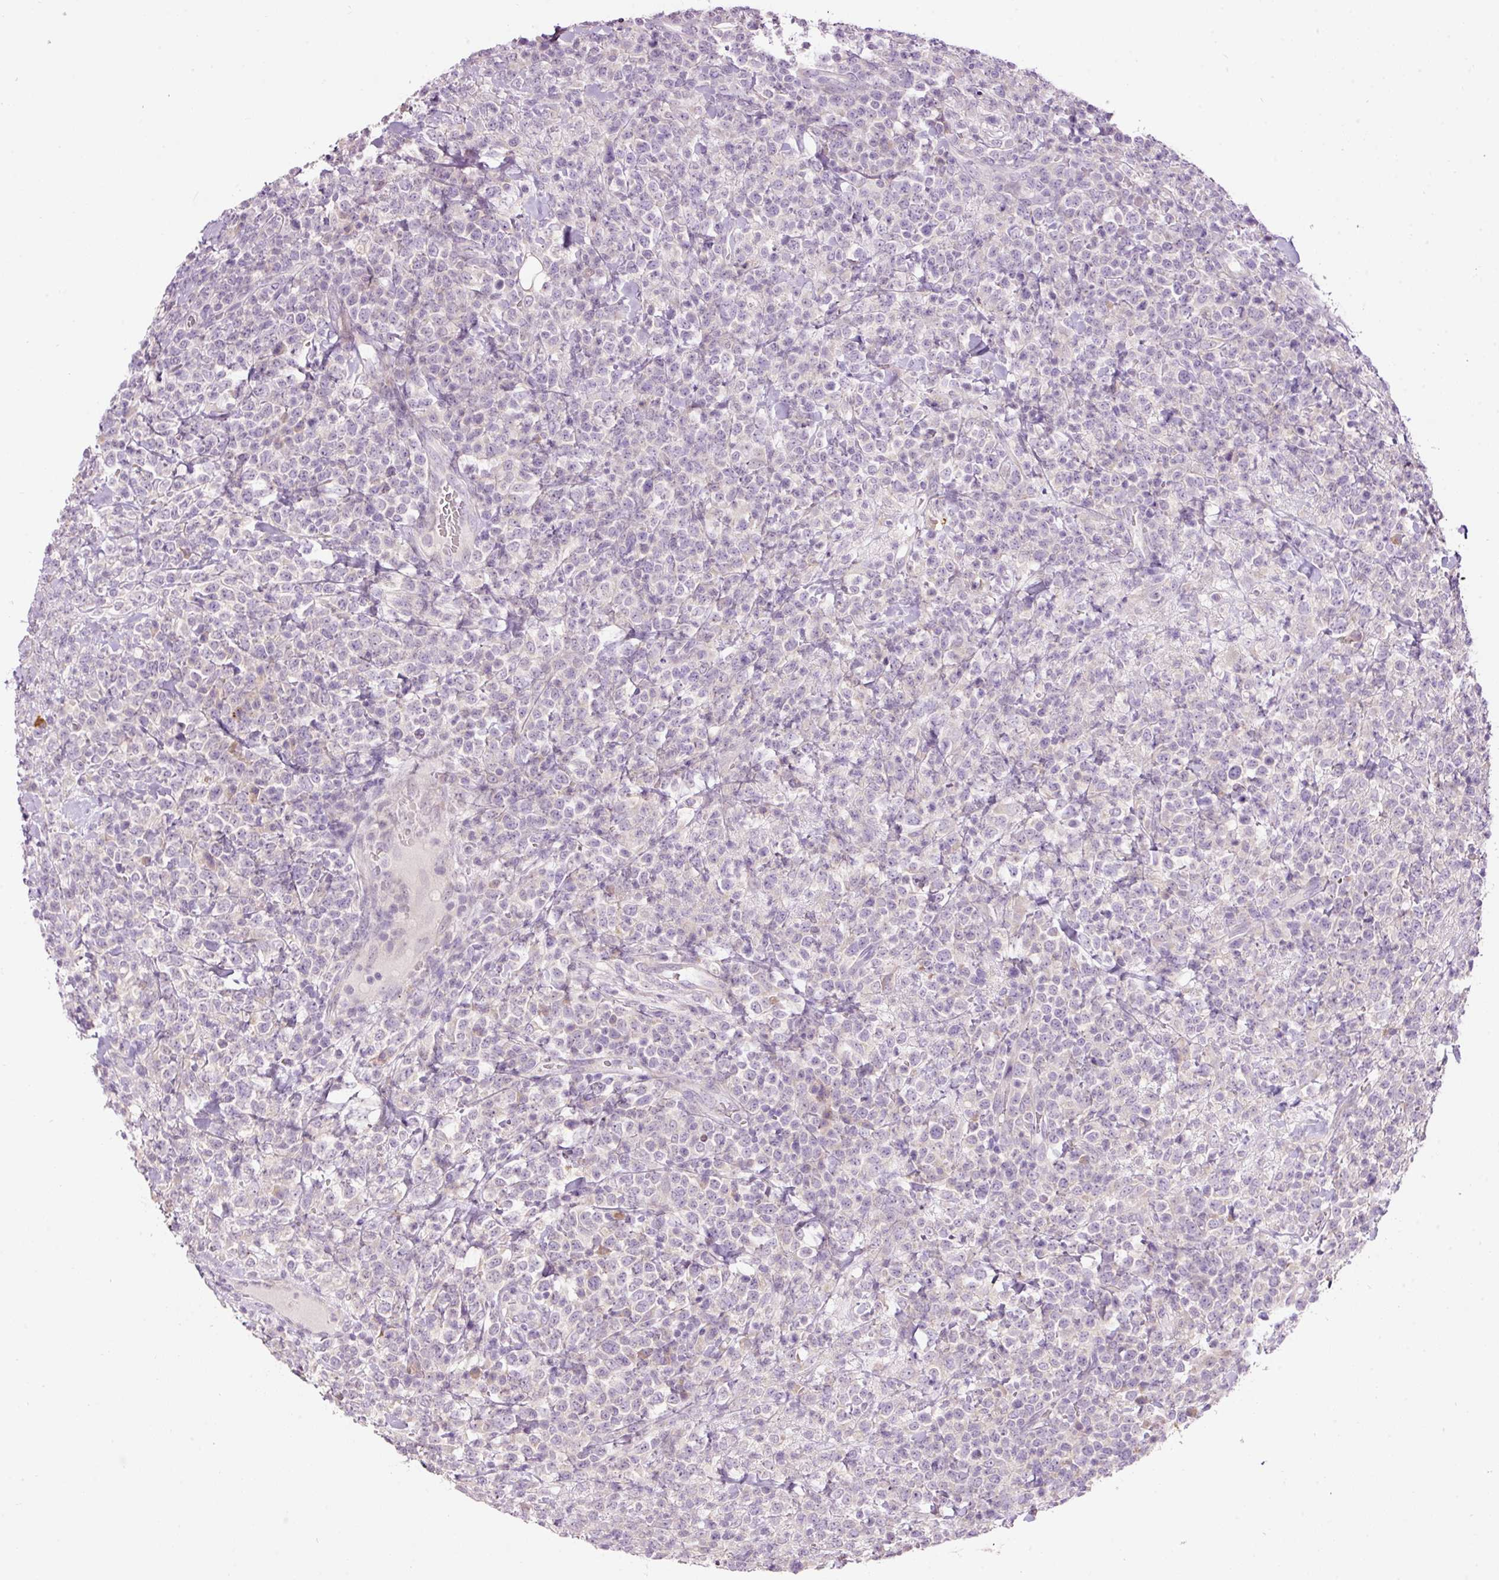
{"staining": {"intensity": "negative", "quantity": "none", "location": "none"}, "tissue": "lymphoma", "cell_type": "Tumor cells", "image_type": "cancer", "snomed": [{"axis": "morphology", "description": "Malignant lymphoma, non-Hodgkin's type, High grade"}, {"axis": "topography", "description": "Colon"}], "caption": "The immunohistochemistry micrograph has no significant staining in tumor cells of lymphoma tissue.", "gene": "RSPO2", "patient": {"sex": "female", "age": 53}}